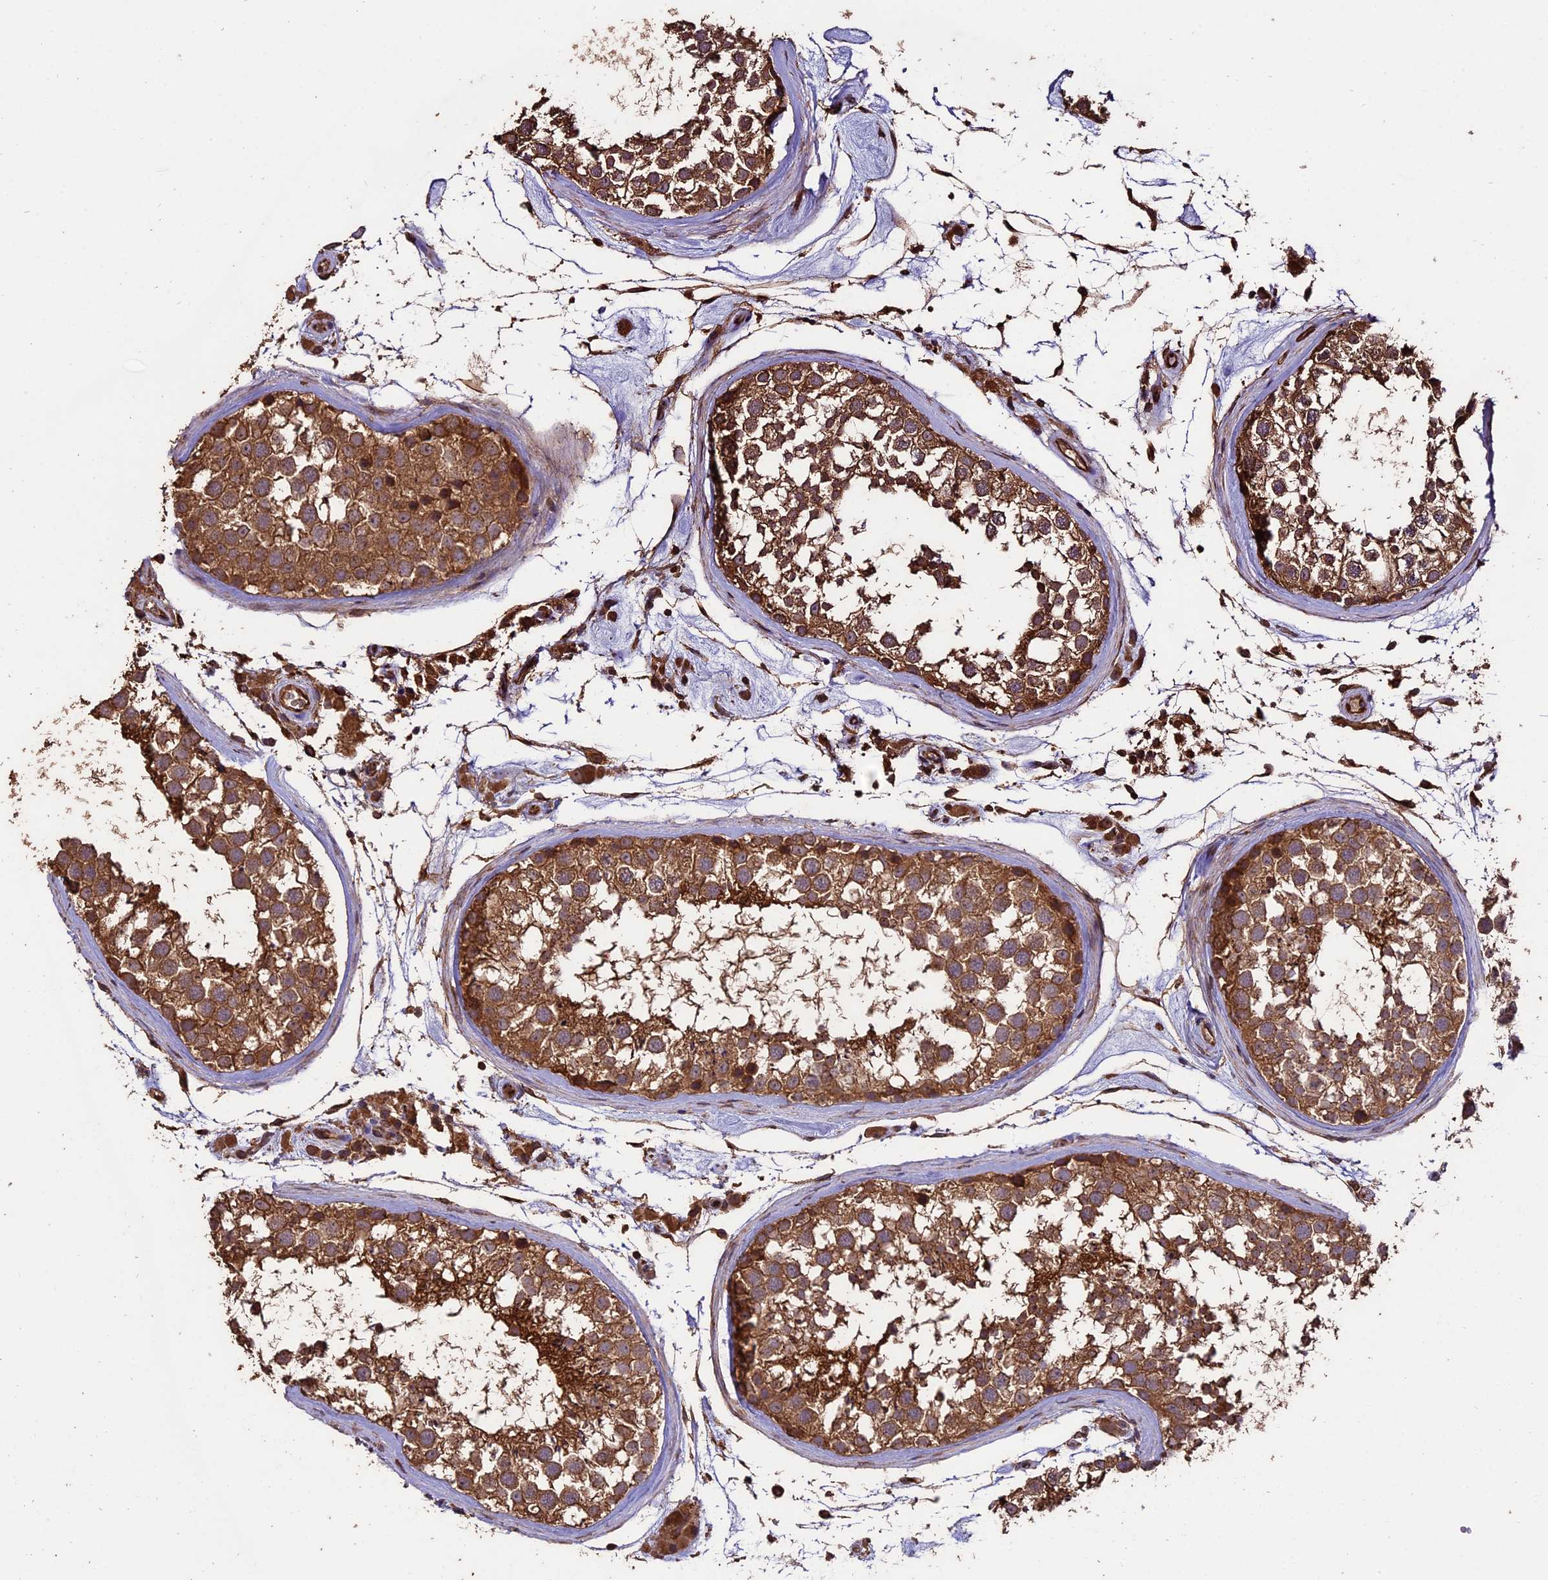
{"staining": {"intensity": "moderate", "quantity": ">75%", "location": "cytoplasmic/membranous"}, "tissue": "testis", "cell_type": "Cells in seminiferous ducts", "image_type": "normal", "snomed": [{"axis": "morphology", "description": "Normal tissue, NOS"}, {"axis": "topography", "description": "Testis"}], "caption": "This photomicrograph displays IHC staining of normal human testis, with medium moderate cytoplasmic/membranous staining in approximately >75% of cells in seminiferous ducts.", "gene": "TTLL10", "patient": {"sex": "male", "age": 46}}